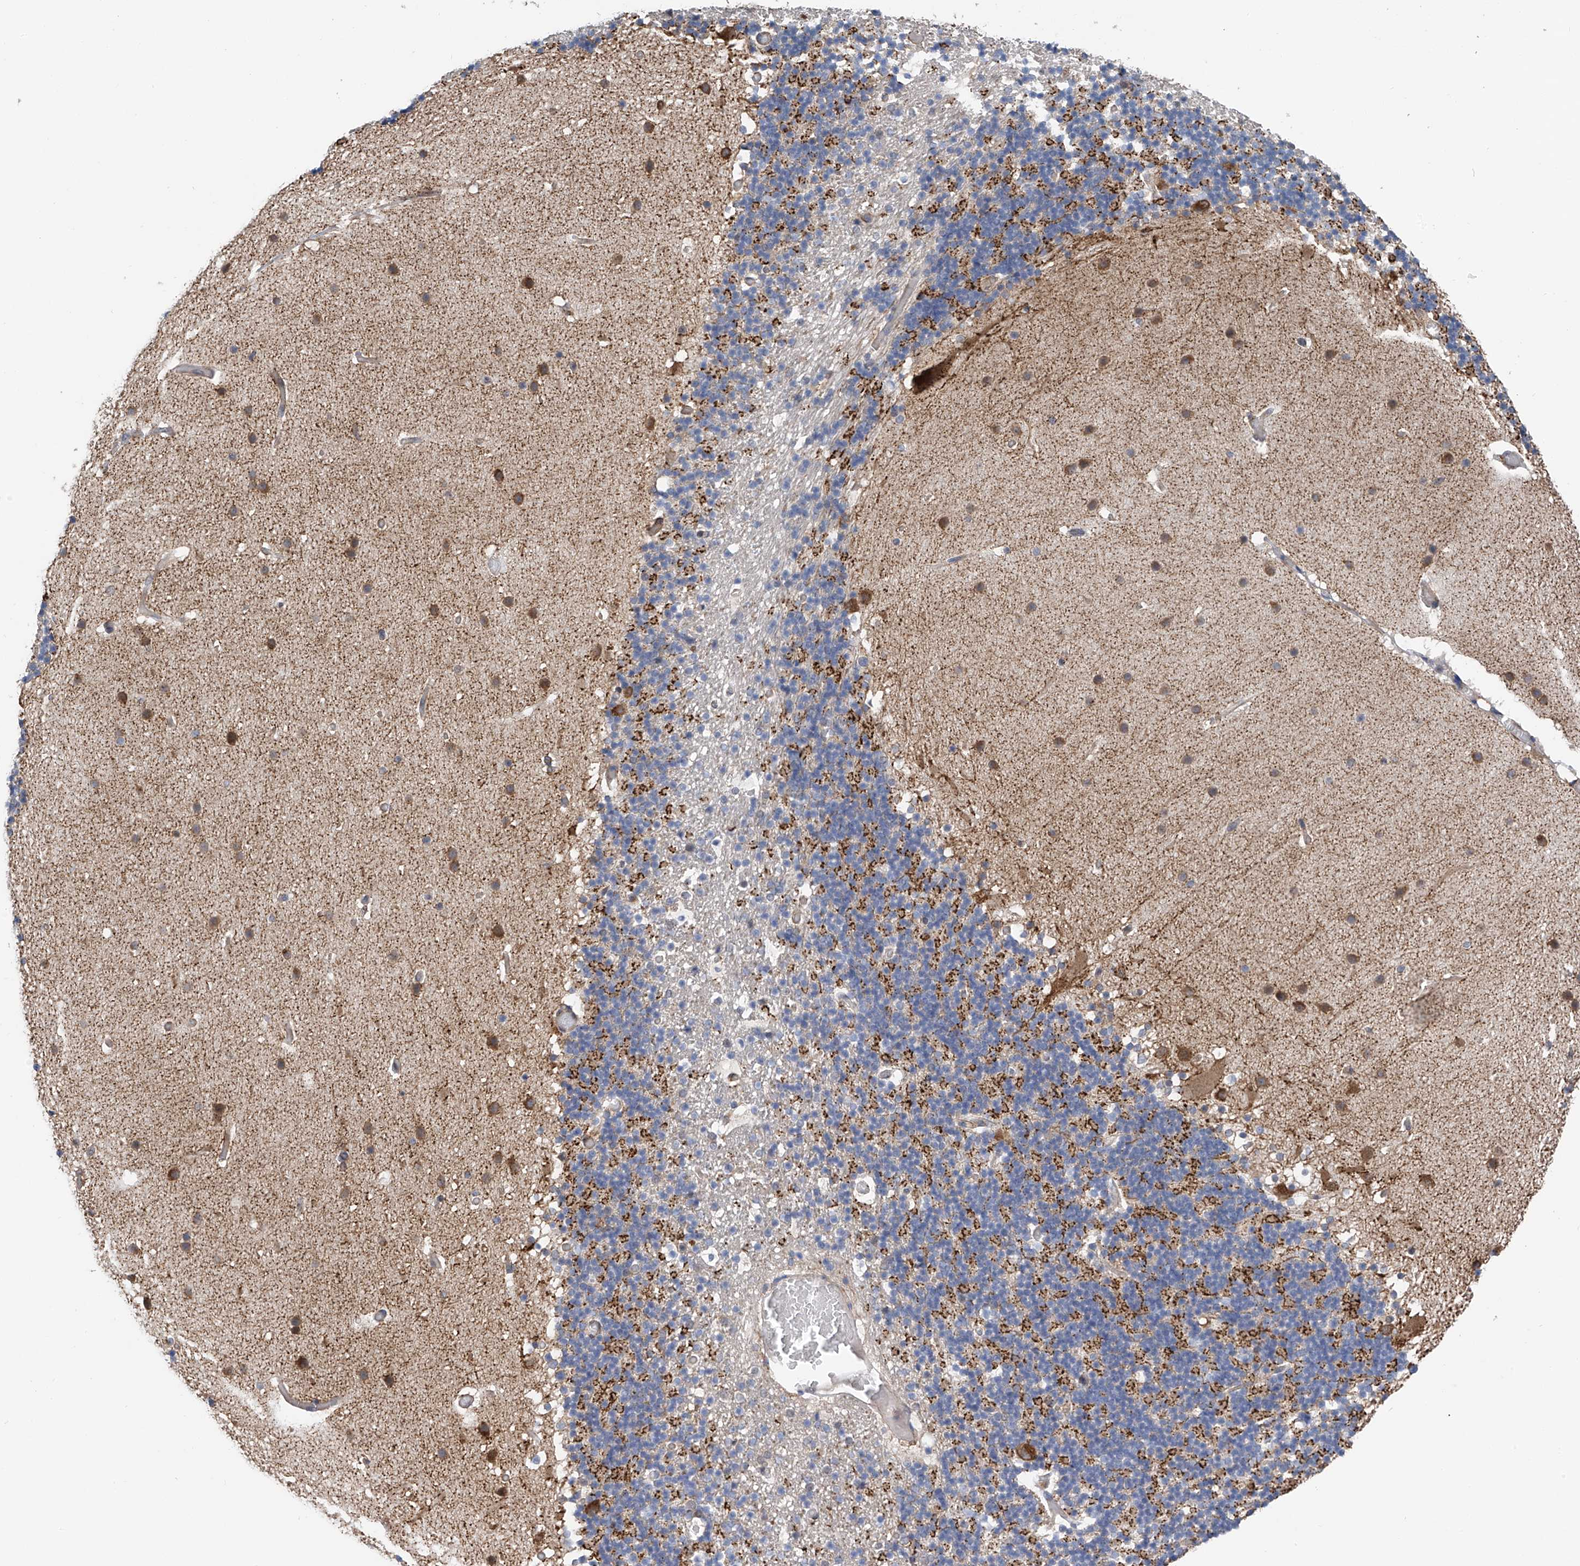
{"staining": {"intensity": "moderate", "quantity": "25%-75%", "location": "cytoplasmic/membranous"}, "tissue": "cerebellum", "cell_type": "Cells in granular layer", "image_type": "normal", "snomed": [{"axis": "morphology", "description": "Normal tissue, NOS"}, {"axis": "topography", "description": "Cerebellum"}], "caption": "An immunohistochemistry (IHC) micrograph of normal tissue is shown. Protein staining in brown shows moderate cytoplasmic/membranous positivity in cerebellum within cells in granular layer.", "gene": "CHPF", "patient": {"sex": "male", "age": 57}}